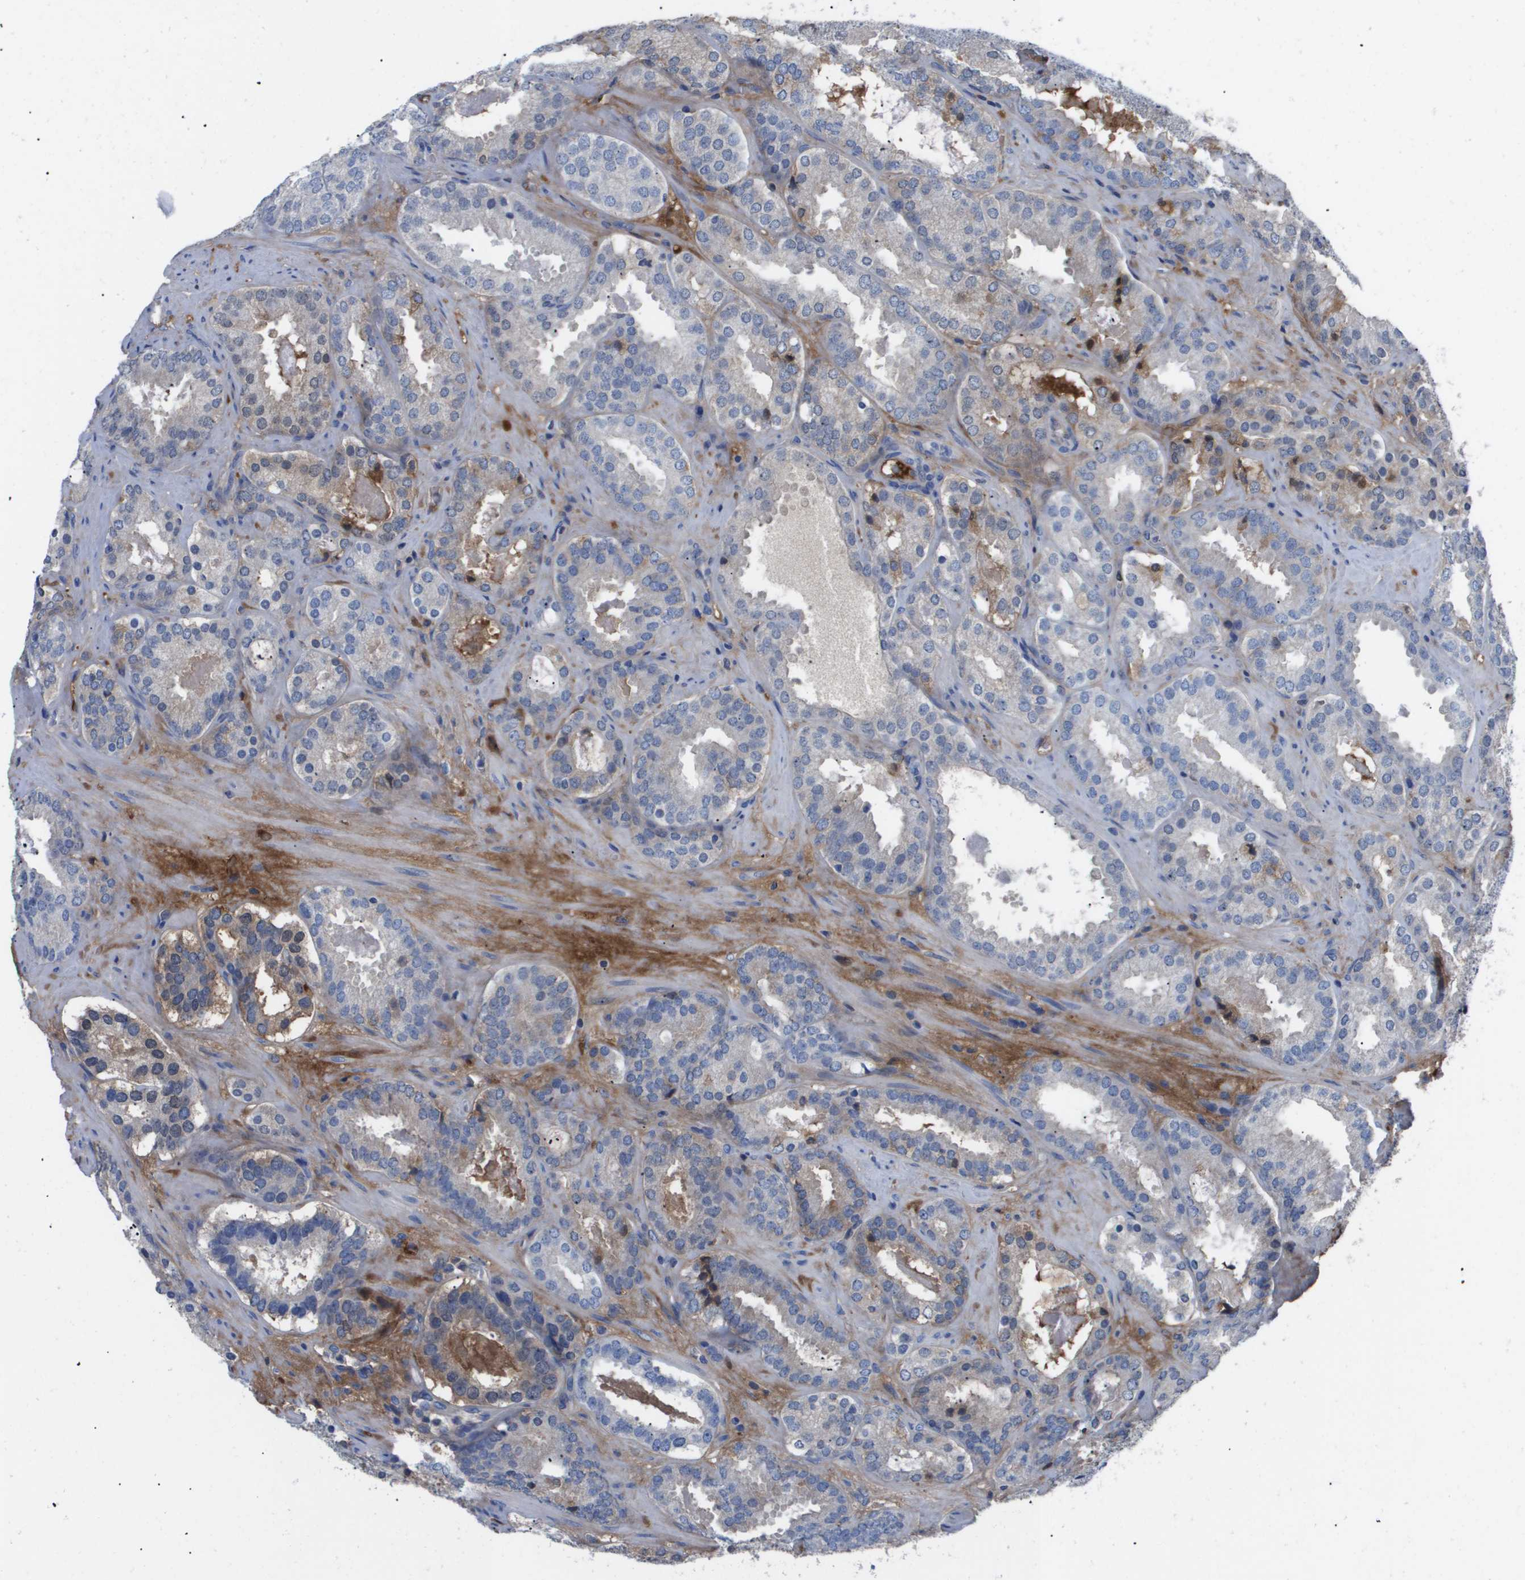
{"staining": {"intensity": "weak", "quantity": "<25%", "location": "cytoplasmic/membranous"}, "tissue": "prostate cancer", "cell_type": "Tumor cells", "image_type": "cancer", "snomed": [{"axis": "morphology", "description": "Adenocarcinoma, Low grade"}, {"axis": "topography", "description": "Prostate"}], "caption": "Prostate cancer stained for a protein using IHC exhibits no positivity tumor cells.", "gene": "SERPINA6", "patient": {"sex": "male", "age": 69}}